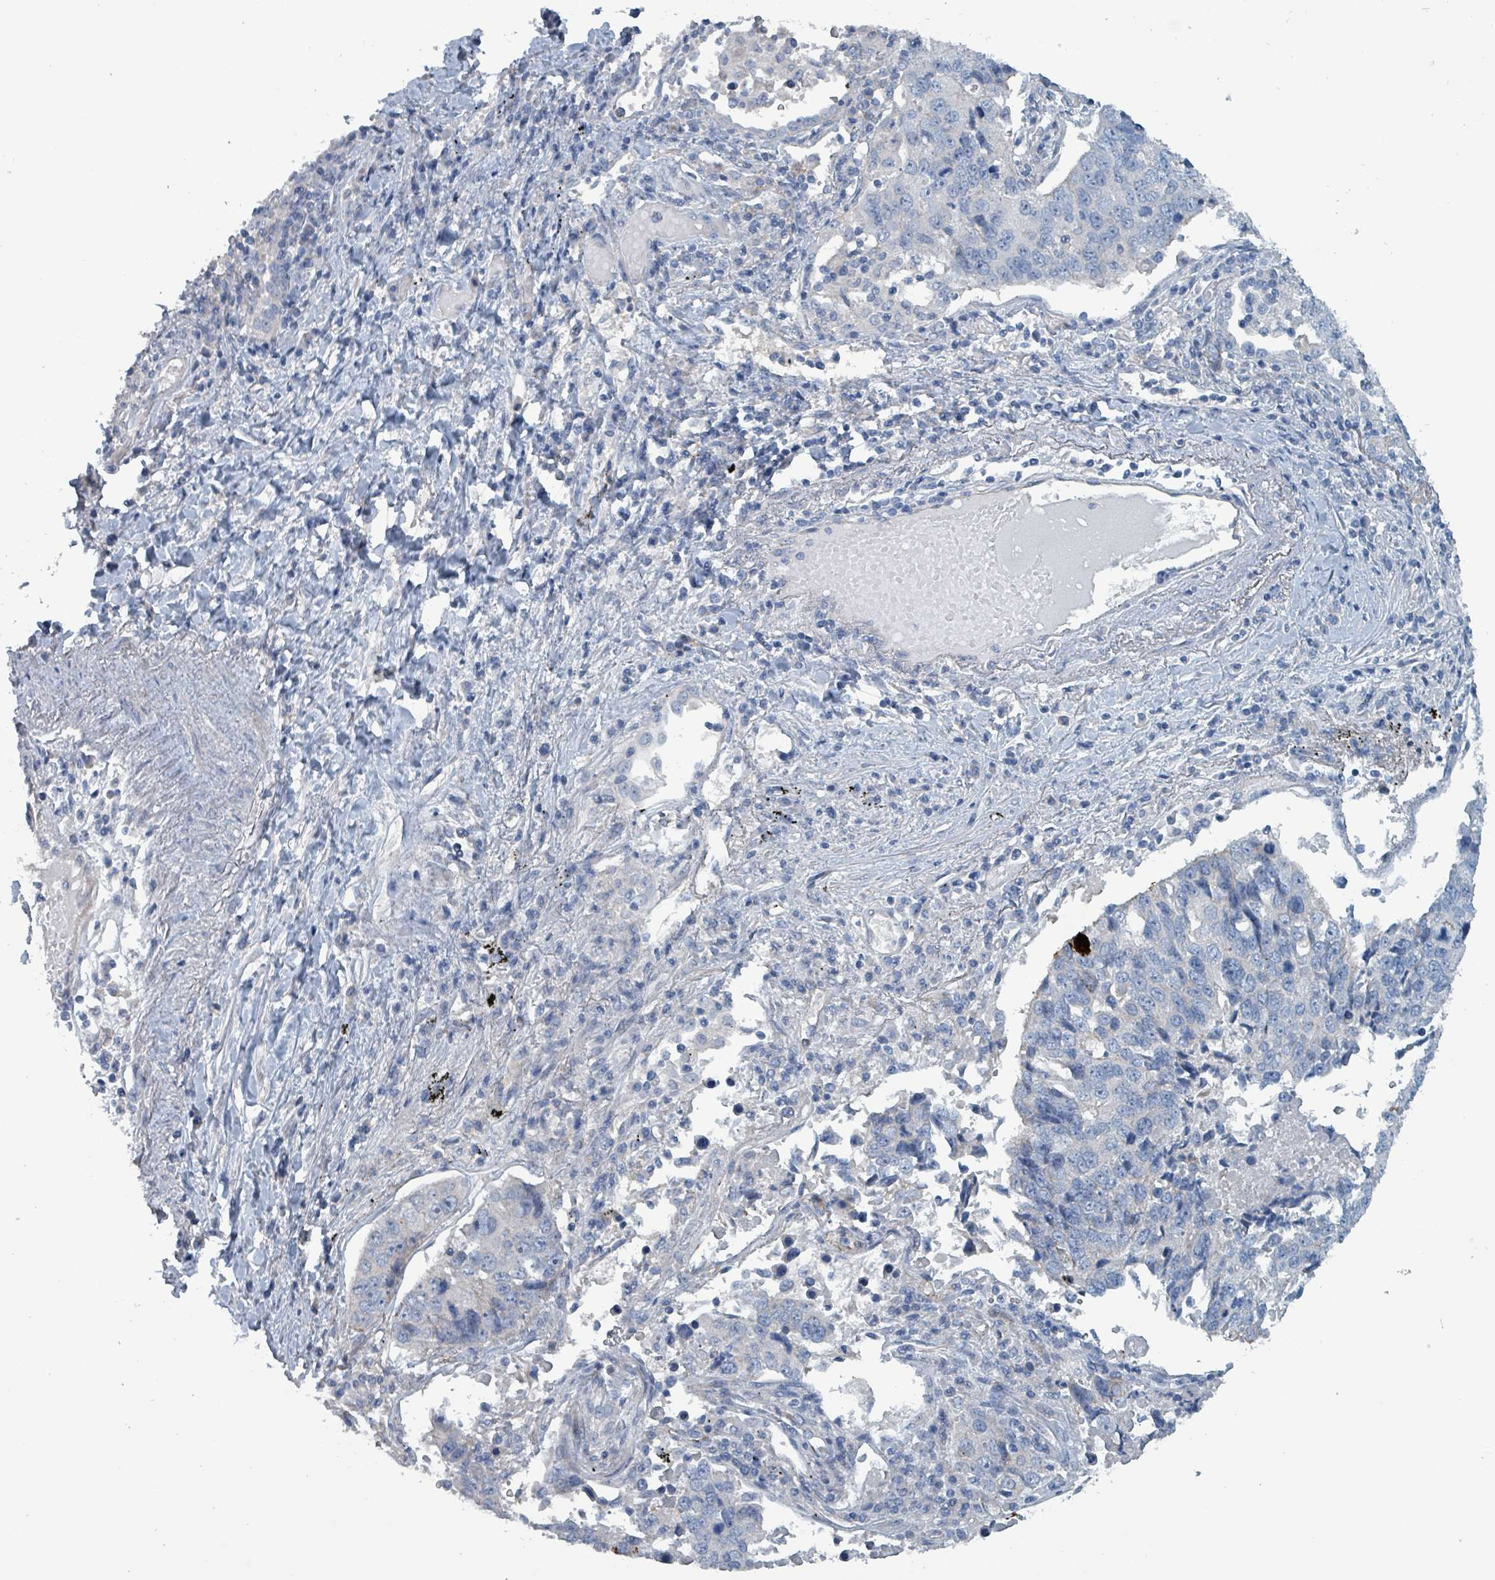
{"staining": {"intensity": "negative", "quantity": "none", "location": "none"}, "tissue": "lung cancer", "cell_type": "Tumor cells", "image_type": "cancer", "snomed": [{"axis": "morphology", "description": "Squamous cell carcinoma, NOS"}, {"axis": "topography", "description": "Lung"}], "caption": "This image is of squamous cell carcinoma (lung) stained with IHC to label a protein in brown with the nuclei are counter-stained blue. There is no expression in tumor cells. The staining was performed using DAB (3,3'-diaminobenzidine) to visualize the protein expression in brown, while the nuclei were stained in blue with hematoxylin (Magnification: 20x).", "gene": "TAAR5", "patient": {"sex": "female", "age": 66}}